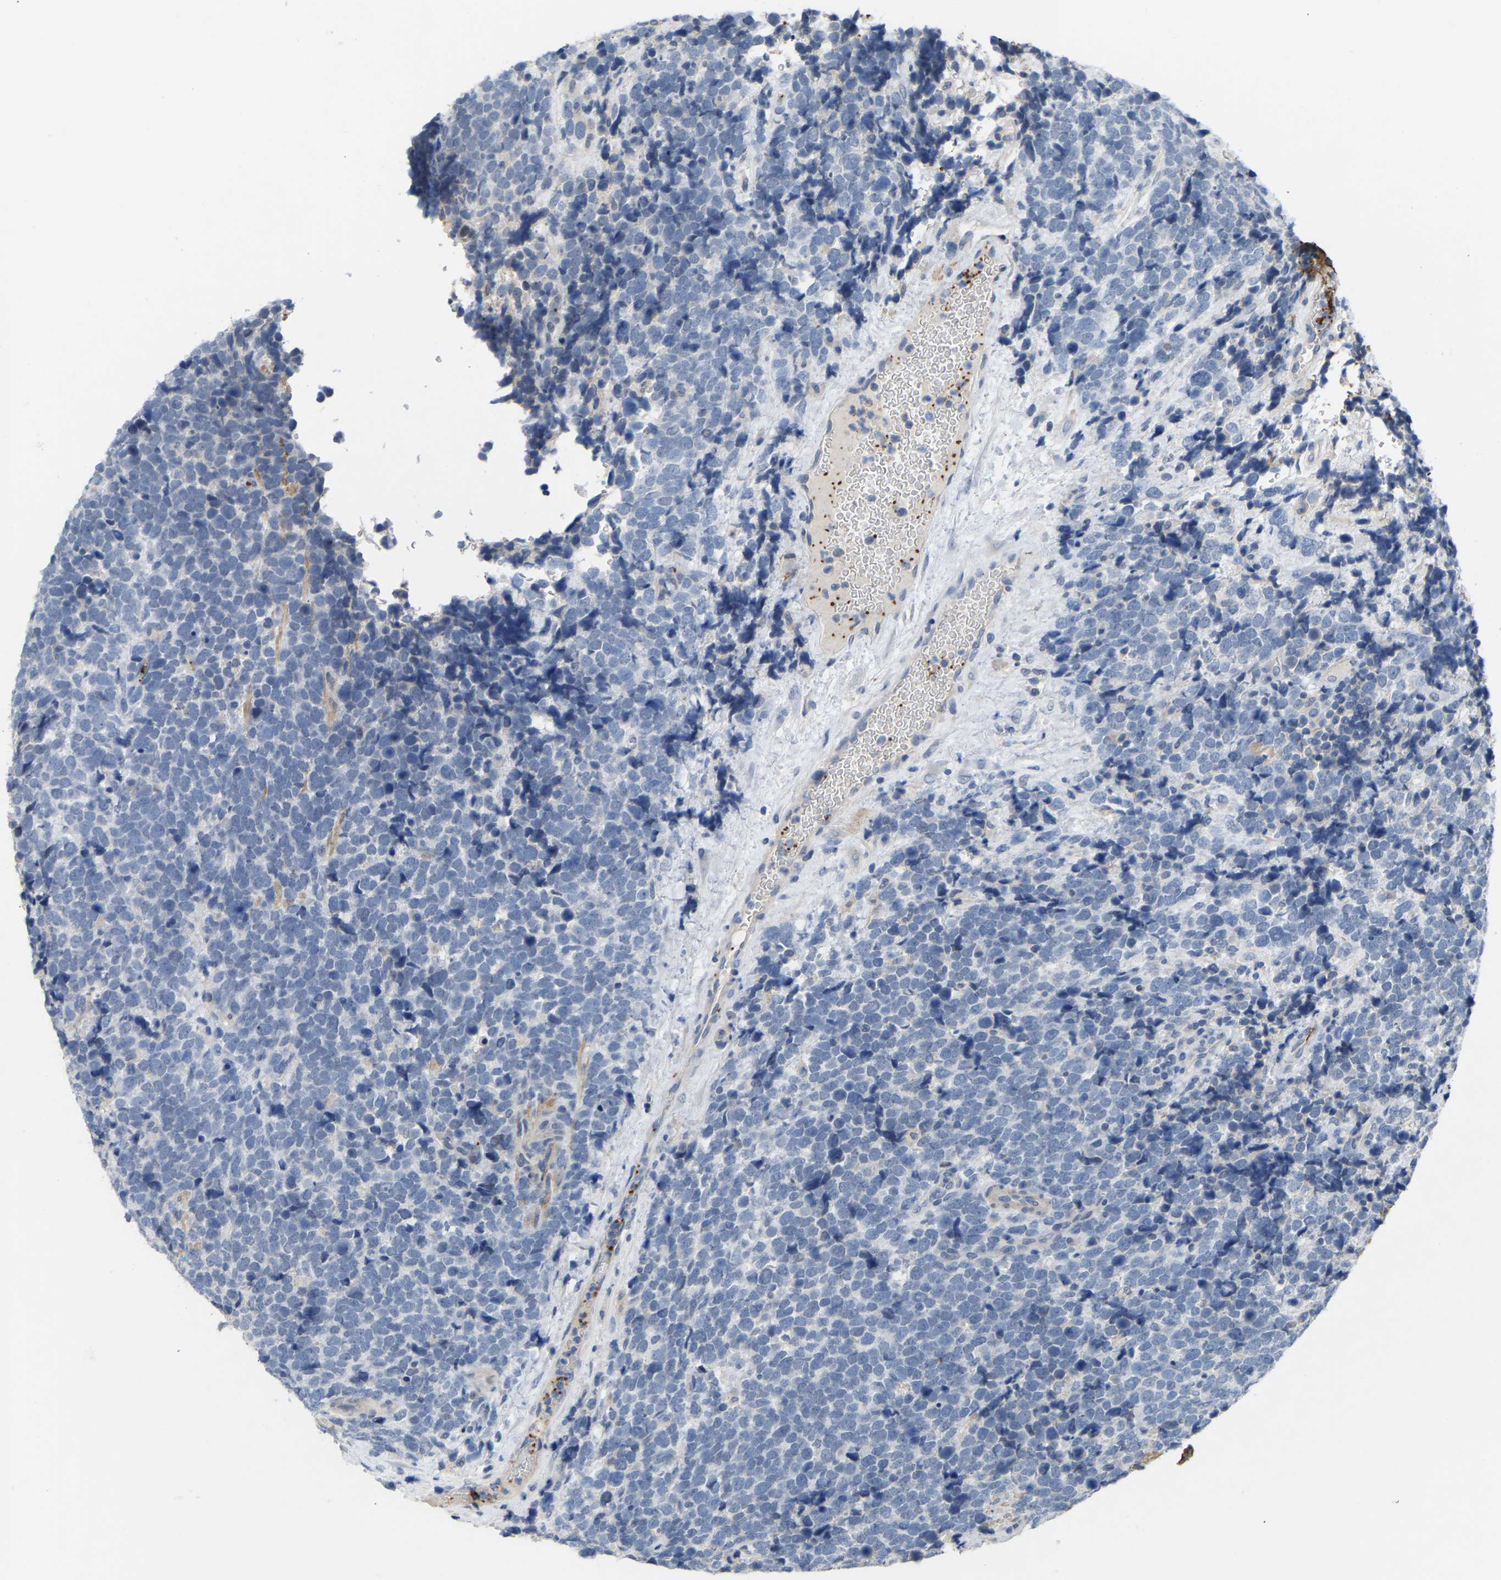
{"staining": {"intensity": "negative", "quantity": "none", "location": "none"}, "tissue": "urothelial cancer", "cell_type": "Tumor cells", "image_type": "cancer", "snomed": [{"axis": "morphology", "description": "Urothelial carcinoma, High grade"}, {"axis": "topography", "description": "Urinary bladder"}], "caption": "Immunohistochemistry of urothelial carcinoma (high-grade) shows no positivity in tumor cells. Brightfield microscopy of IHC stained with DAB (3,3'-diaminobenzidine) (brown) and hematoxylin (blue), captured at high magnification.", "gene": "ZNF449", "patient": {"sex": "female", "age": 82}}